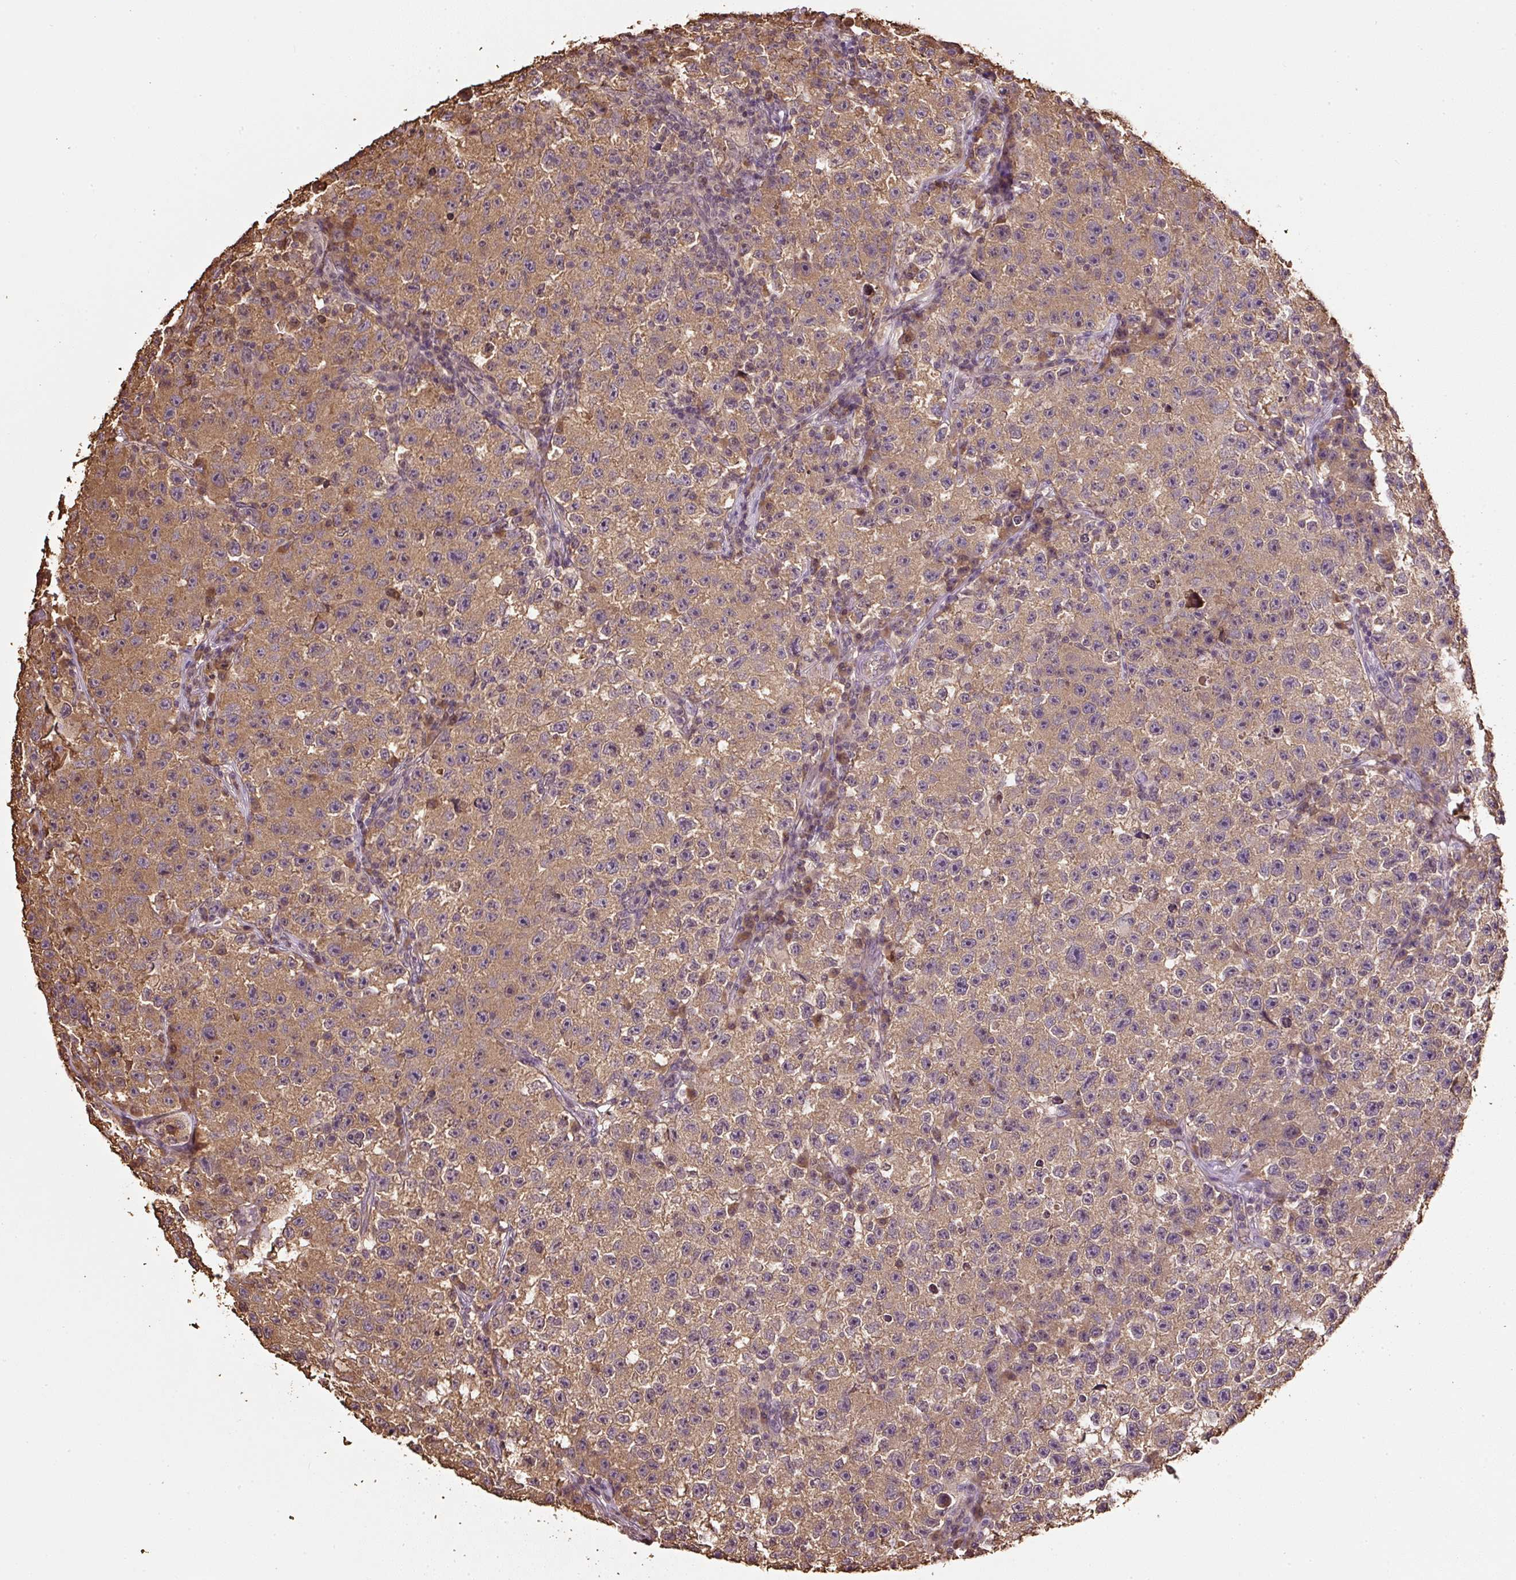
{"staining": {"intensity": "moderate", "quantity": ">75%", "location": "cytoplasmic/membranous"}, "tissue": "testis cancer", "cell_type": "Tumor cells", "image_type": "cancer", "snomed": [{"axis": "morphology", "description": "Seminoma, NOS"}, {"axis": "topography", "description": "Testis"}], "caption": "The photomicrograph displays staining of testis cancer (seminoma), revealing moderate cytoplasmic/membranous protein positivity (brown color) within tumor cells. (DAB (3,3'-diaminobenzidine) = brown stain, brightfield microscopy at high magnification).", "gene": "TMEM170B", "patient": {"sex": "male", "age": 22}}